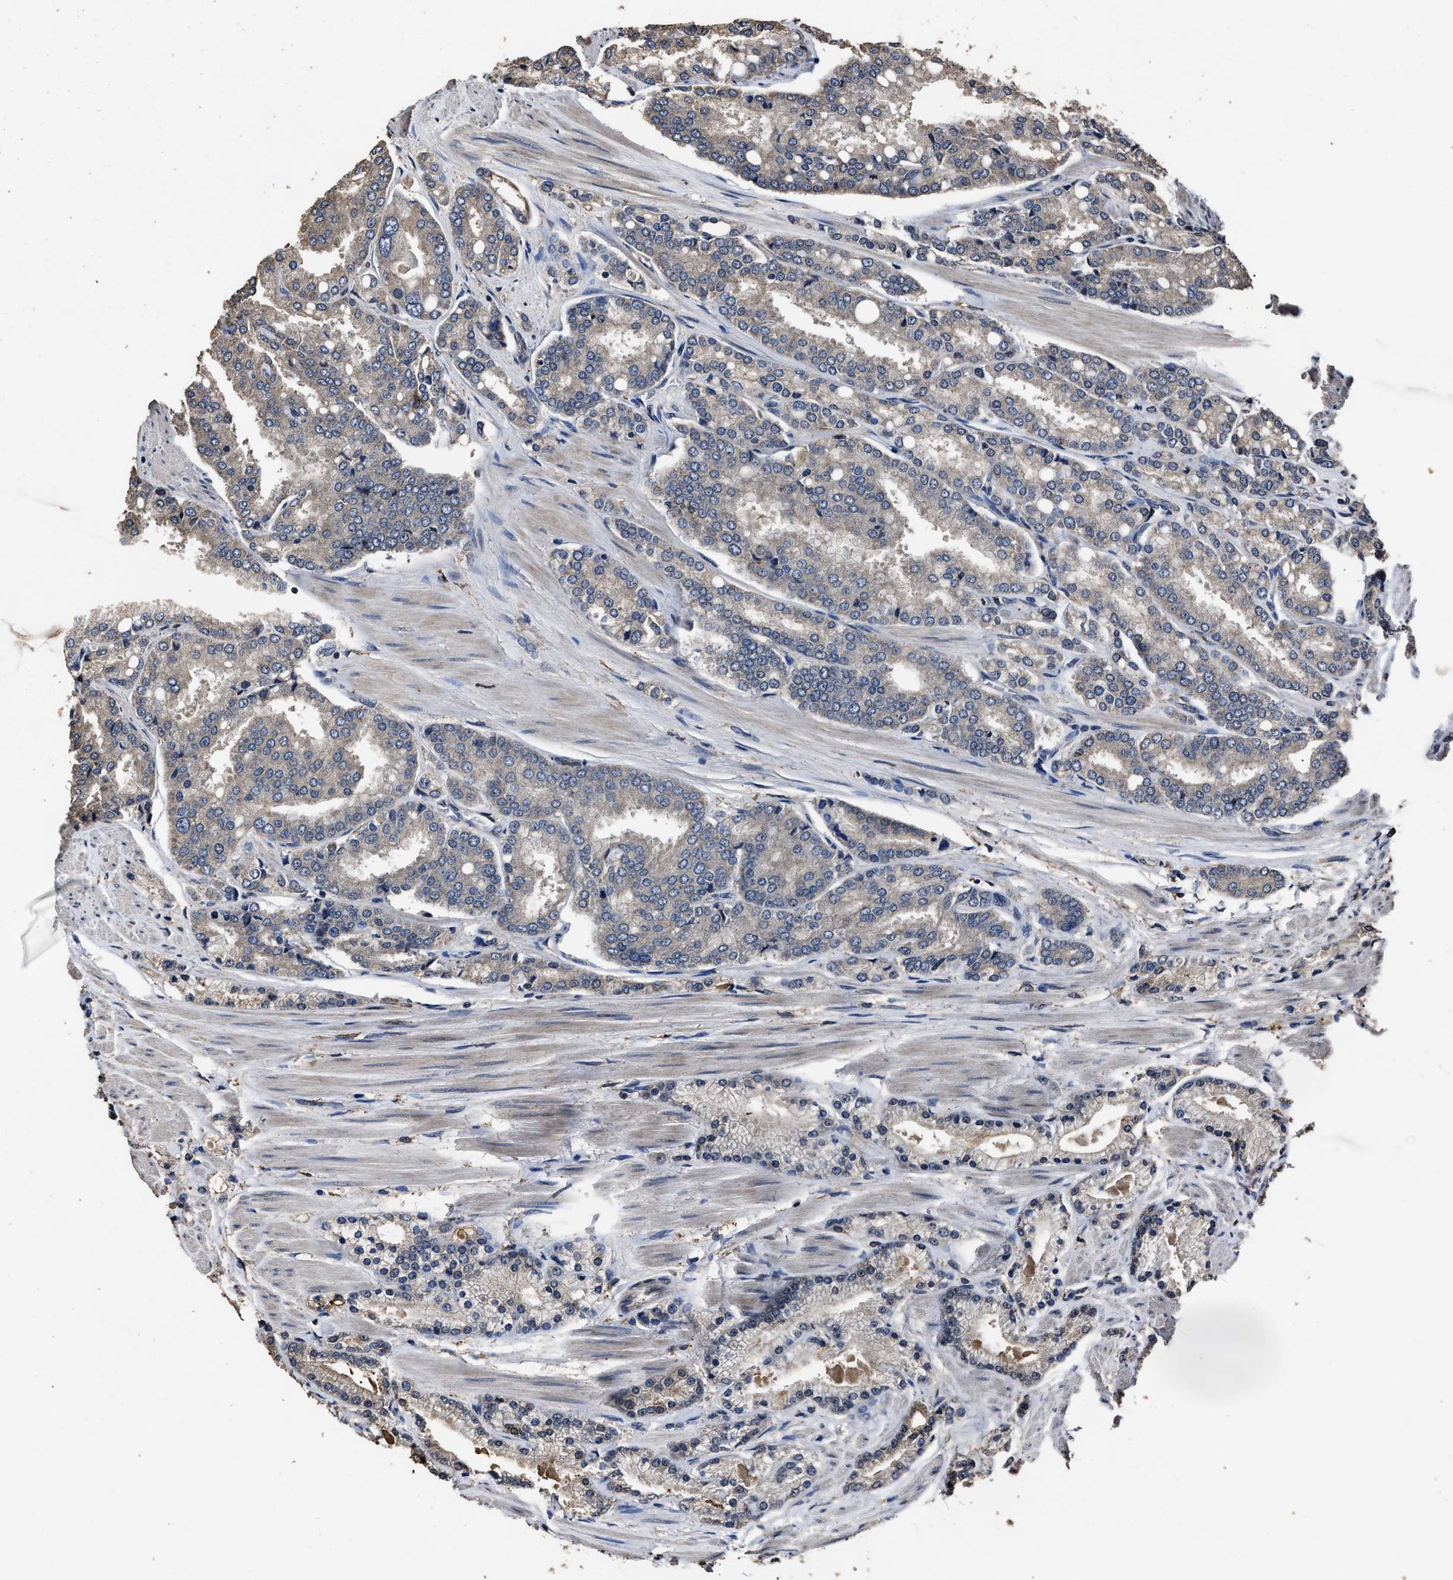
{"staining": {"intensity": "weak", "quantity": "25%-75%", "location": "cytoplasmic/membranous"}, "tissue": "prostate cancer", "cell_type": "Tumor cells", "image_type": "cancer", "snomed": [{"axis": "morphology", "description": "Adenocarcinoma, High grade"}, {"axis": "topography", "description": "Prostate"}], "caption": "A brown stain labels weak cytoplasmic/membranous positivity of a protein in human prostate adenocarcinoma (high-grade) tumor cells. The staining is performed using DAB (3,3'-diaminobenzidine) brown chromogen to label protein expression. The nuclei are counter-stained blue using hematoxylin.", "gene": "RSBN1L", "patient": {"sex": "male", "age": 50}}